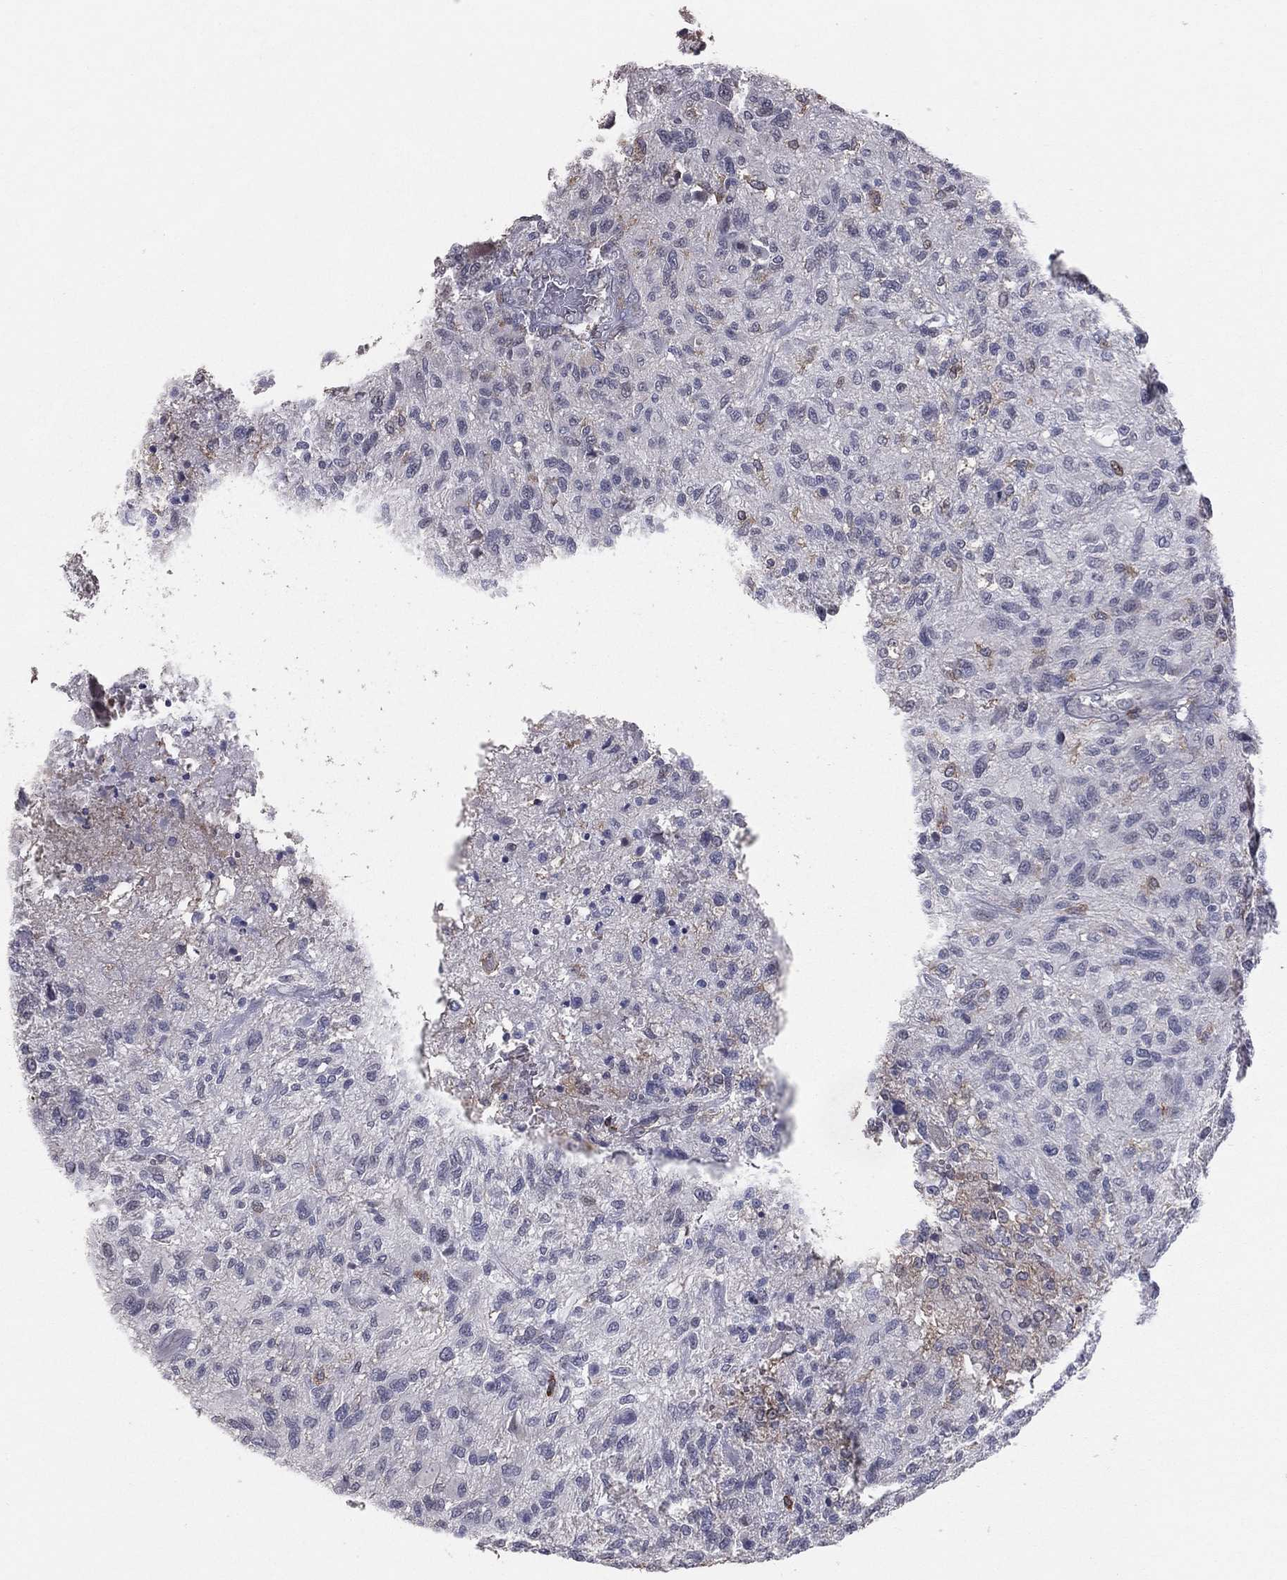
{"staining": {"intensity": "negative", "quantity": "none", "location": "none"}, "tissue": "glioma", "cell_type": "Tumor cells", "image_type": "cancer", "snomed": [{"axis": "morphology", "description": "Glioma, malignant, High grade"}, {"axis": "topography", "description": "Brain"}], "caption": "Tumor cells are negative for protein expression in human malignant high-grade glioma.", "gene": "PSTPIP1", "patient": {"sex": "male", "age": 47}}